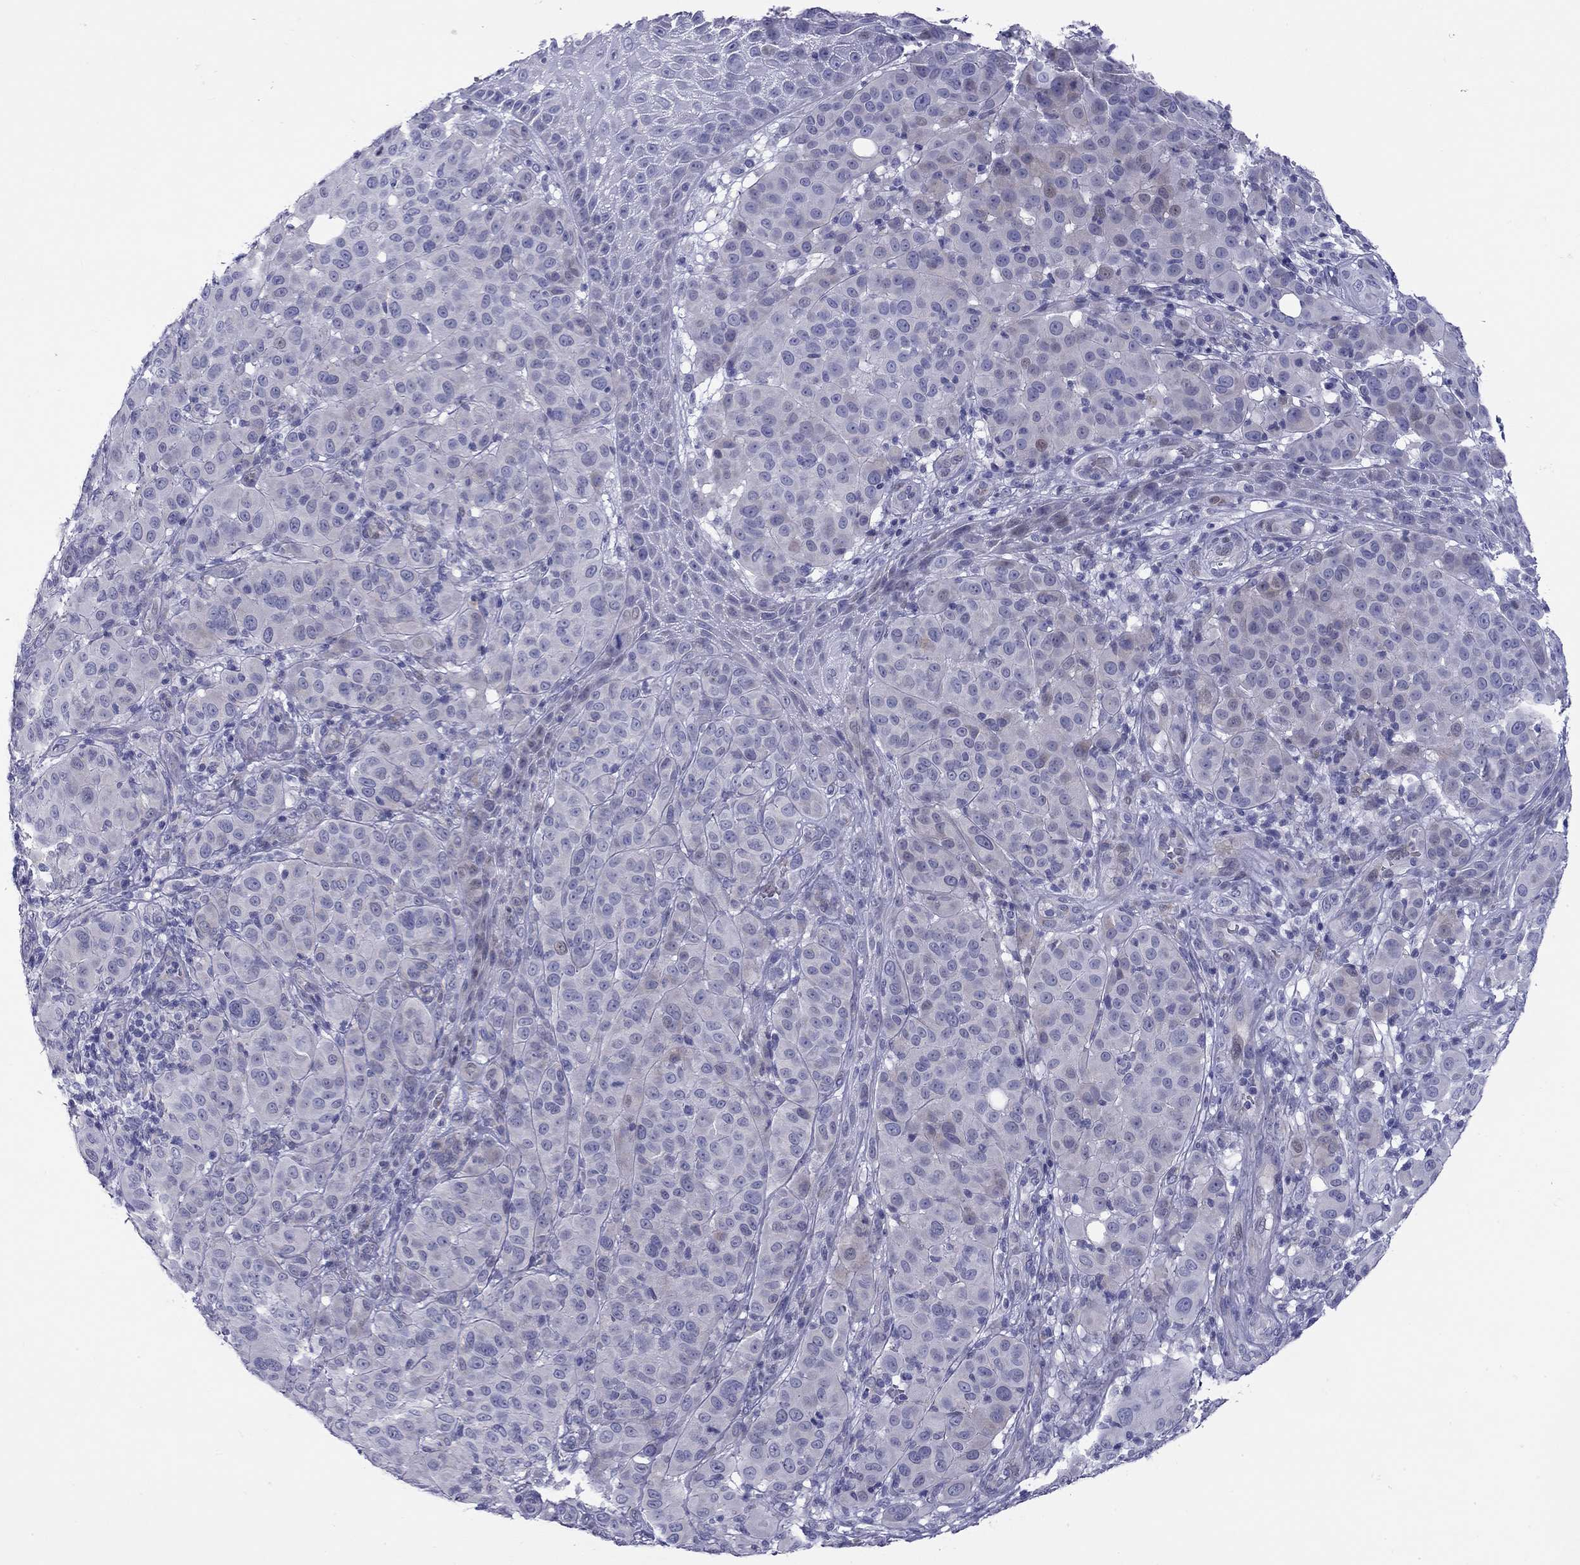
{"staining": {"intensity": "negative", "quantity": "none", "location": "none"}, "tissue": "melanoma", "cell_type": "Tumor cells", "image_type": "cancer", "snomed": [{"axis": "morphology", "description": "Malignant melanoma, NOS"}, {"axis": "topography", "description": "Skin"}], "caption": "Tumor cells are negative for brown protein staining in melanoma. Nuclei are stained in blue.", "gene": "C8orf88", "patient": {"sex": "female", "age": 87}}